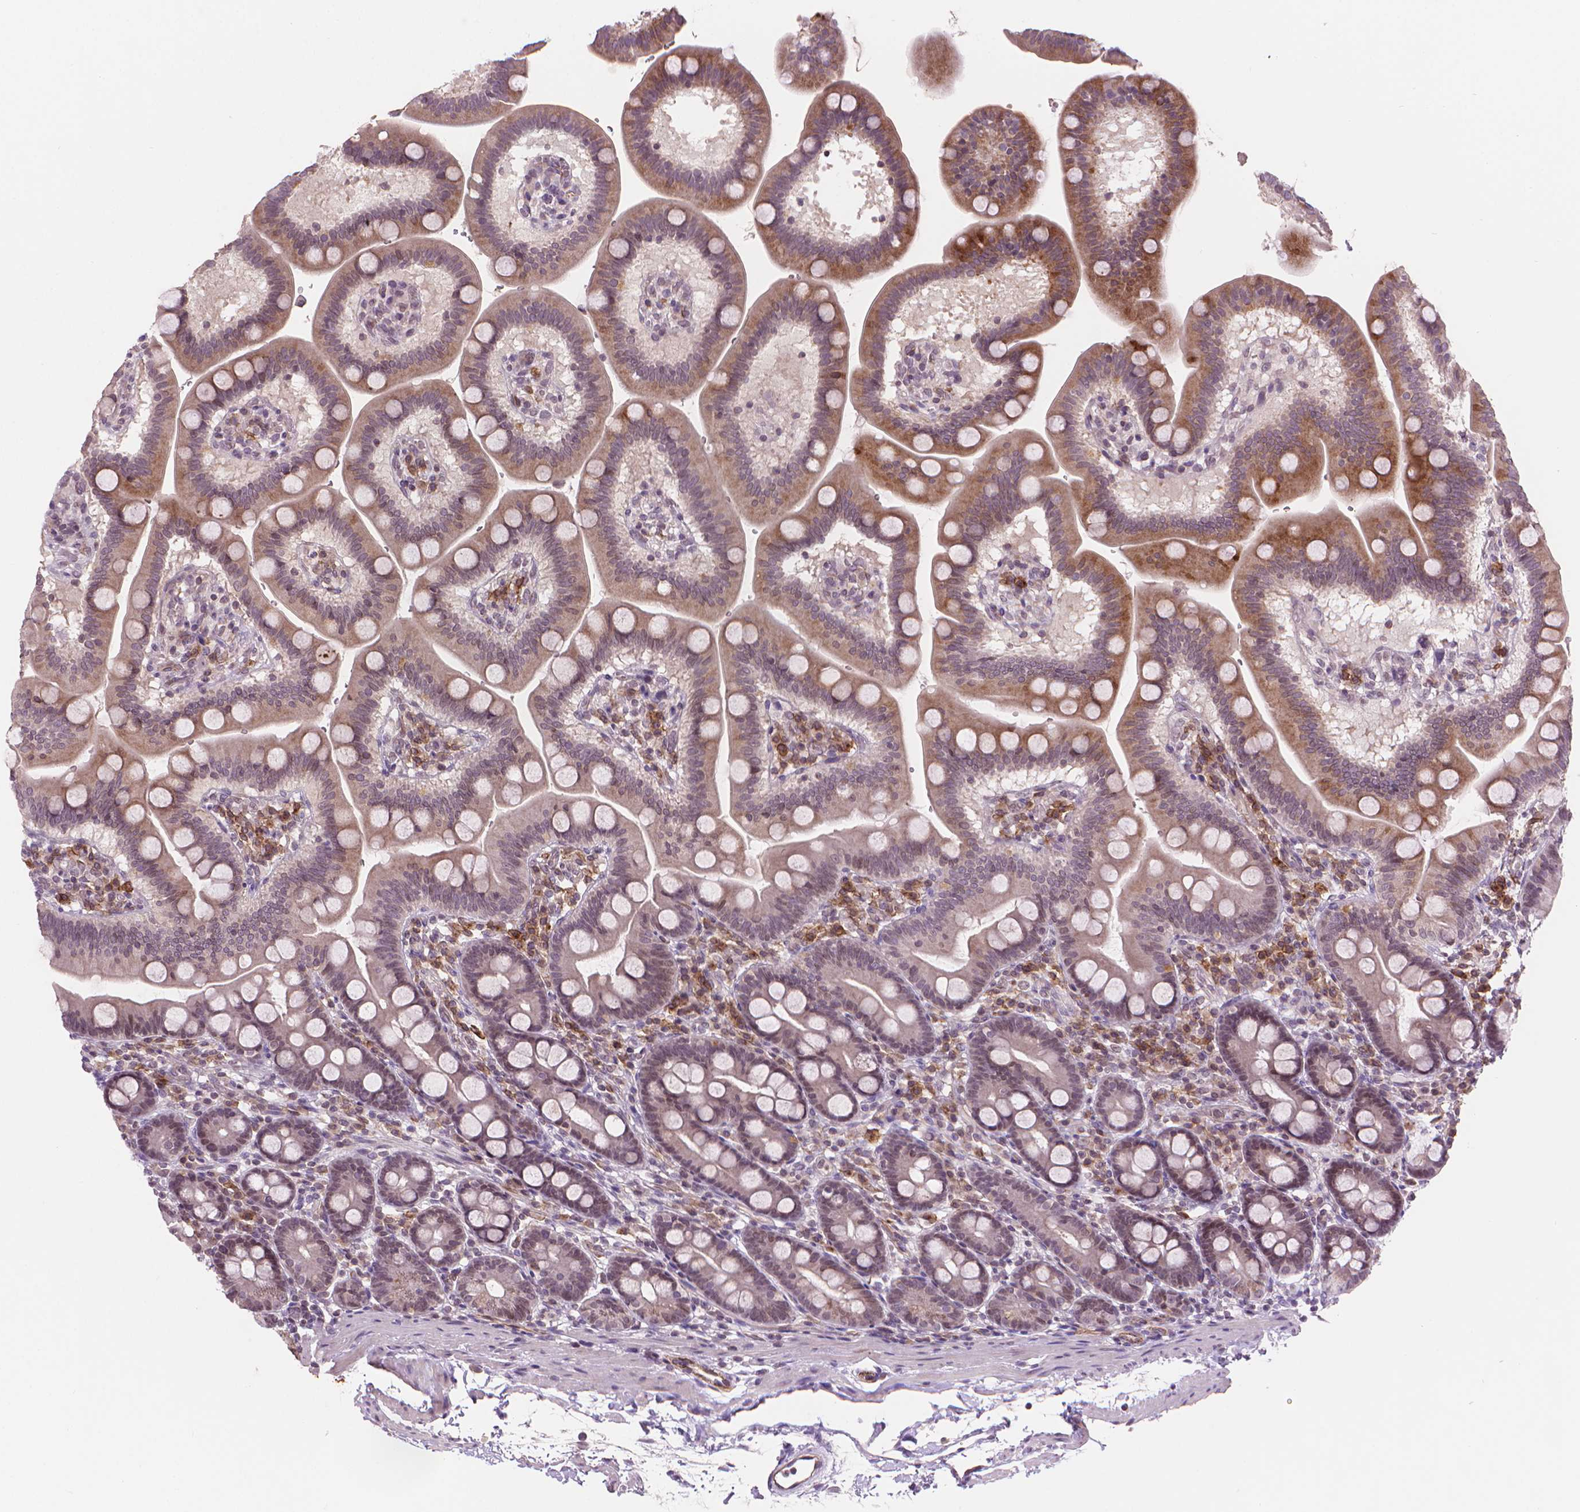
{"staining": {"intensity": "weak", "quantity": "25%-75%", "location": "cytoplasmic/membranous"}, "tissue": "duodenum", "cell_type": "Glandular cells", "image_type": "normal", "snomed": [{"axis": "morphology", "description": "Normal tissue, NOS"}, {"axis": "topography", "description": "Duodenum"}], "caption": "Immunohistochemistry (IHC) staining of normal duodenum, which reveals low levels of weak cytoplasmic/membranous expression in about 25%-75% of glandular cells indicating weak cytoplasmic/membranous protein expression. The staining was performed using DAB (3,3'-diaminobenzidine) (brown) for protein detection and nuclei were counterstained in hematoxylin (blue).", "gene": "TMEM184A", "patient": {"sex": "male", "age": 59}}